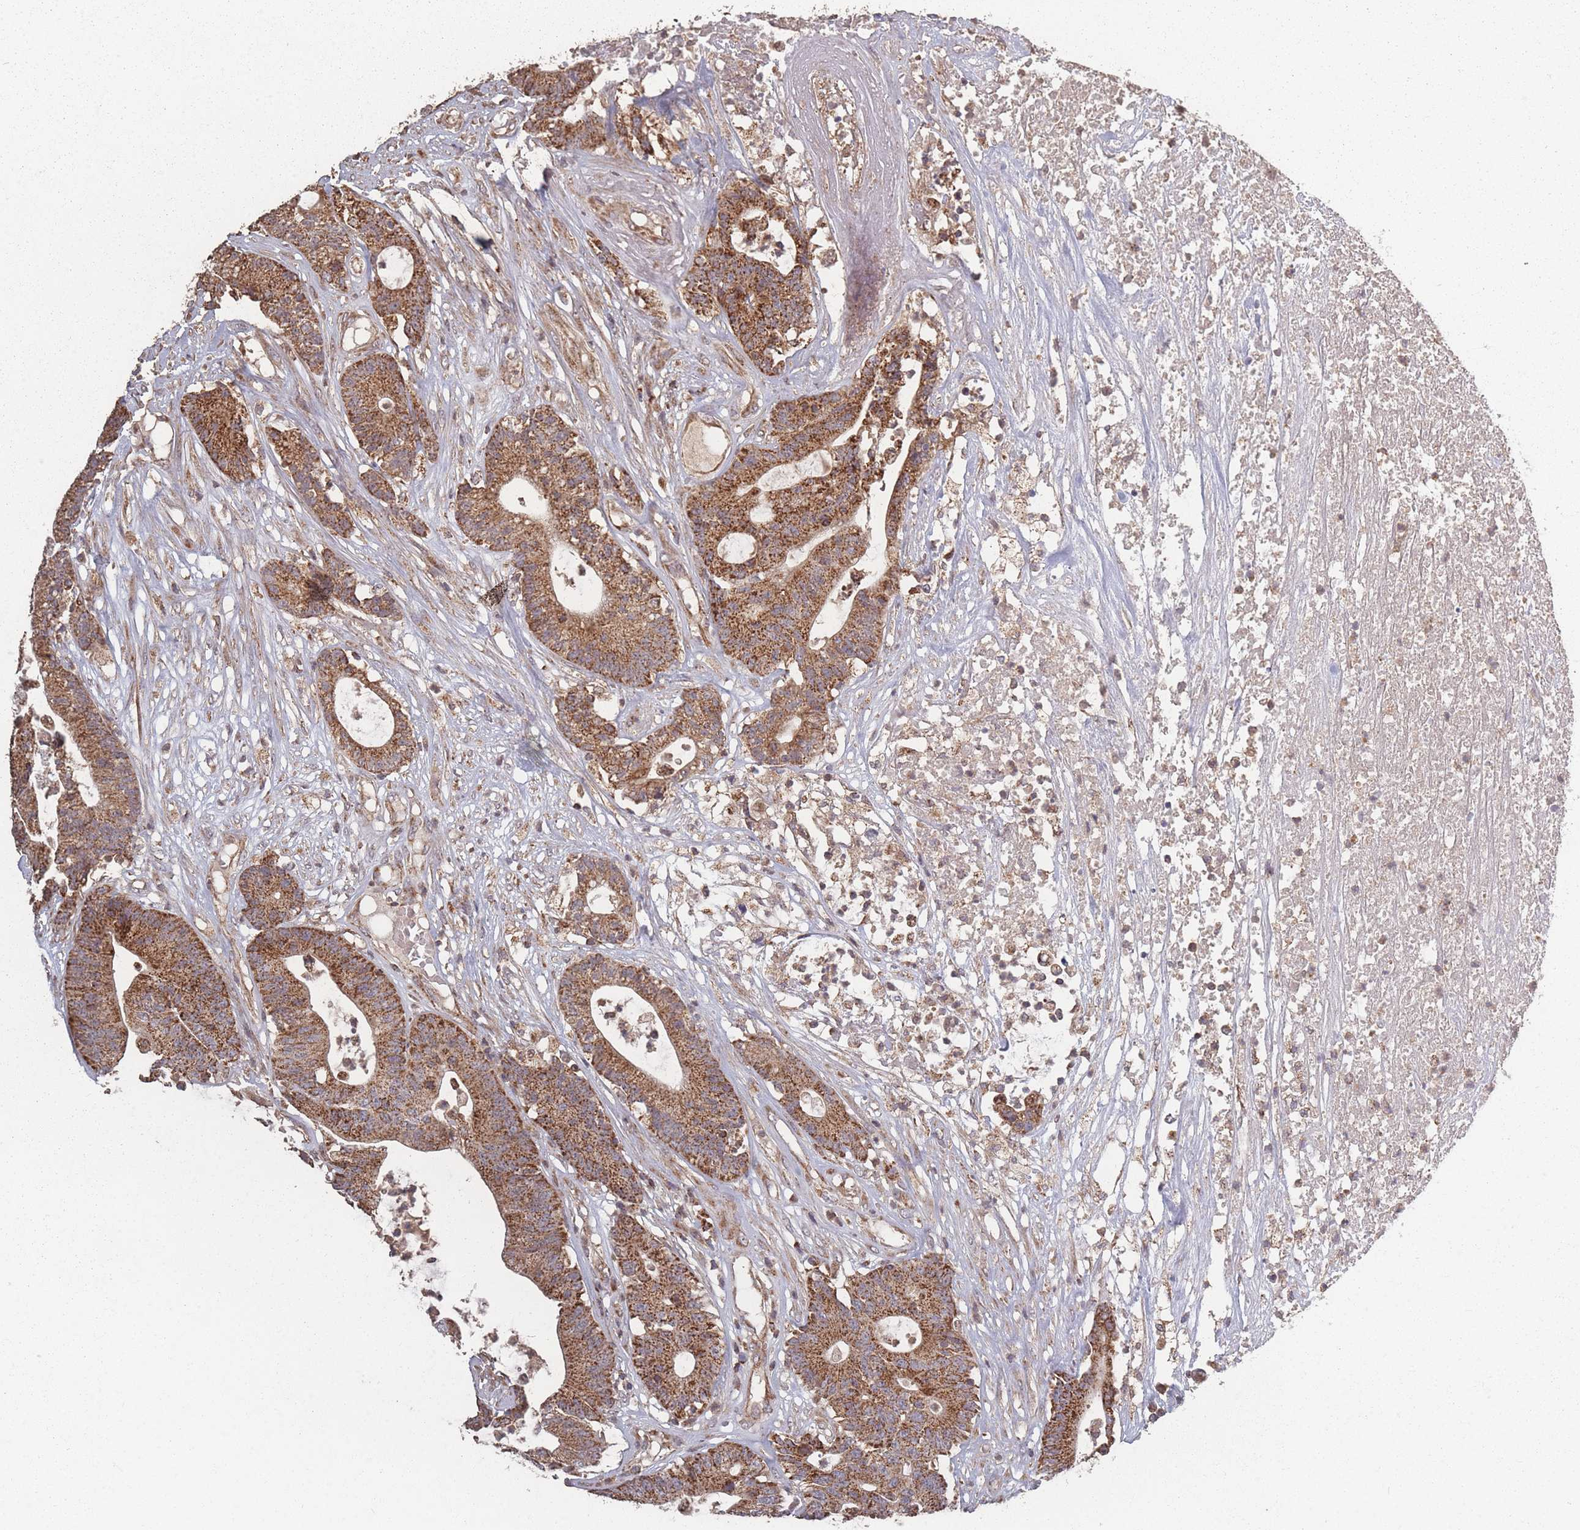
{"staining": {"intensity": "strong", "quantity": ">75%", "location": "cytoplasmic/membranous"}, "tissue": "colorectal cancer", "cell_type": "Tumor cells", "image_type": "cancer", "snomed": [{"axis": "morphology", "description": "Adenocarcinoma, NOS"}, {"axis": "topography", "description": "Colon"}], "caption": "Immunohistochemistry (IHC) image of neoplastic tissue: human colorectal cancer stained using immunohistochemistry (IHC) shows high levels of strong protein expression localized specifically in the cytoplasmic/membranous of tumor cells, appearing as a cytoplasmic/membranous brown color.", "gene": "LYRM7", "patient": {"sex": "female", "age": 84}}